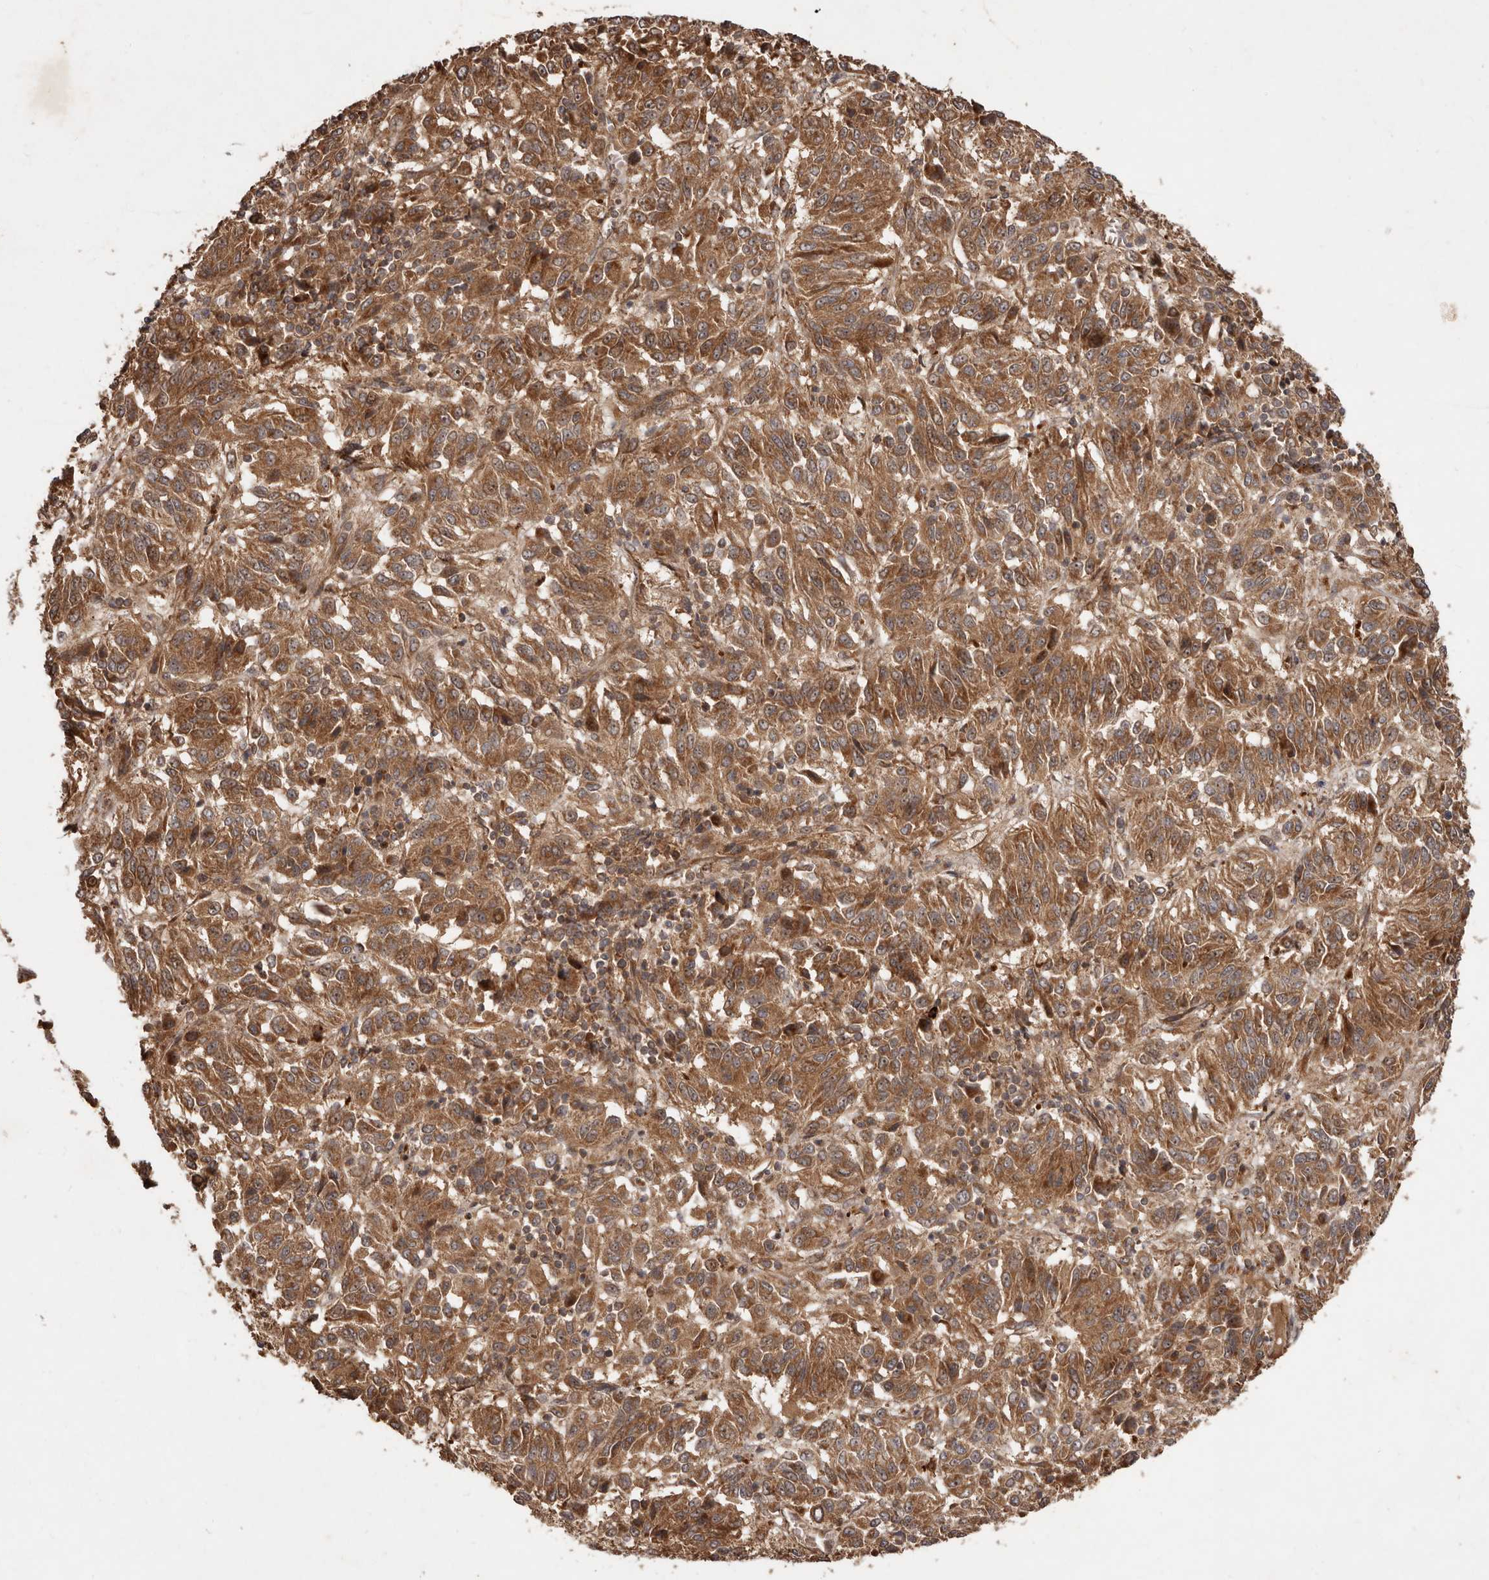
{"staining": {"intensity": "moderate", "quantity": ">75%", "location": "cytoplasmic/membranous"}, "tissue": "melanoma", "cell_type": "Tumor cells", "image_type": "cancer", "snomed": [{"axis": "morphology", "description": "Malignant melanoma, Metastatic site"}, {"axis": "topography", "description": "Lung"}], "caption": "Human malignant melanoma (metastatic site) stained with a protein marker exhibits moderate staining in tumor cells.", "gene": "STK36", "patient": {"sex": "male", "age": 64}}